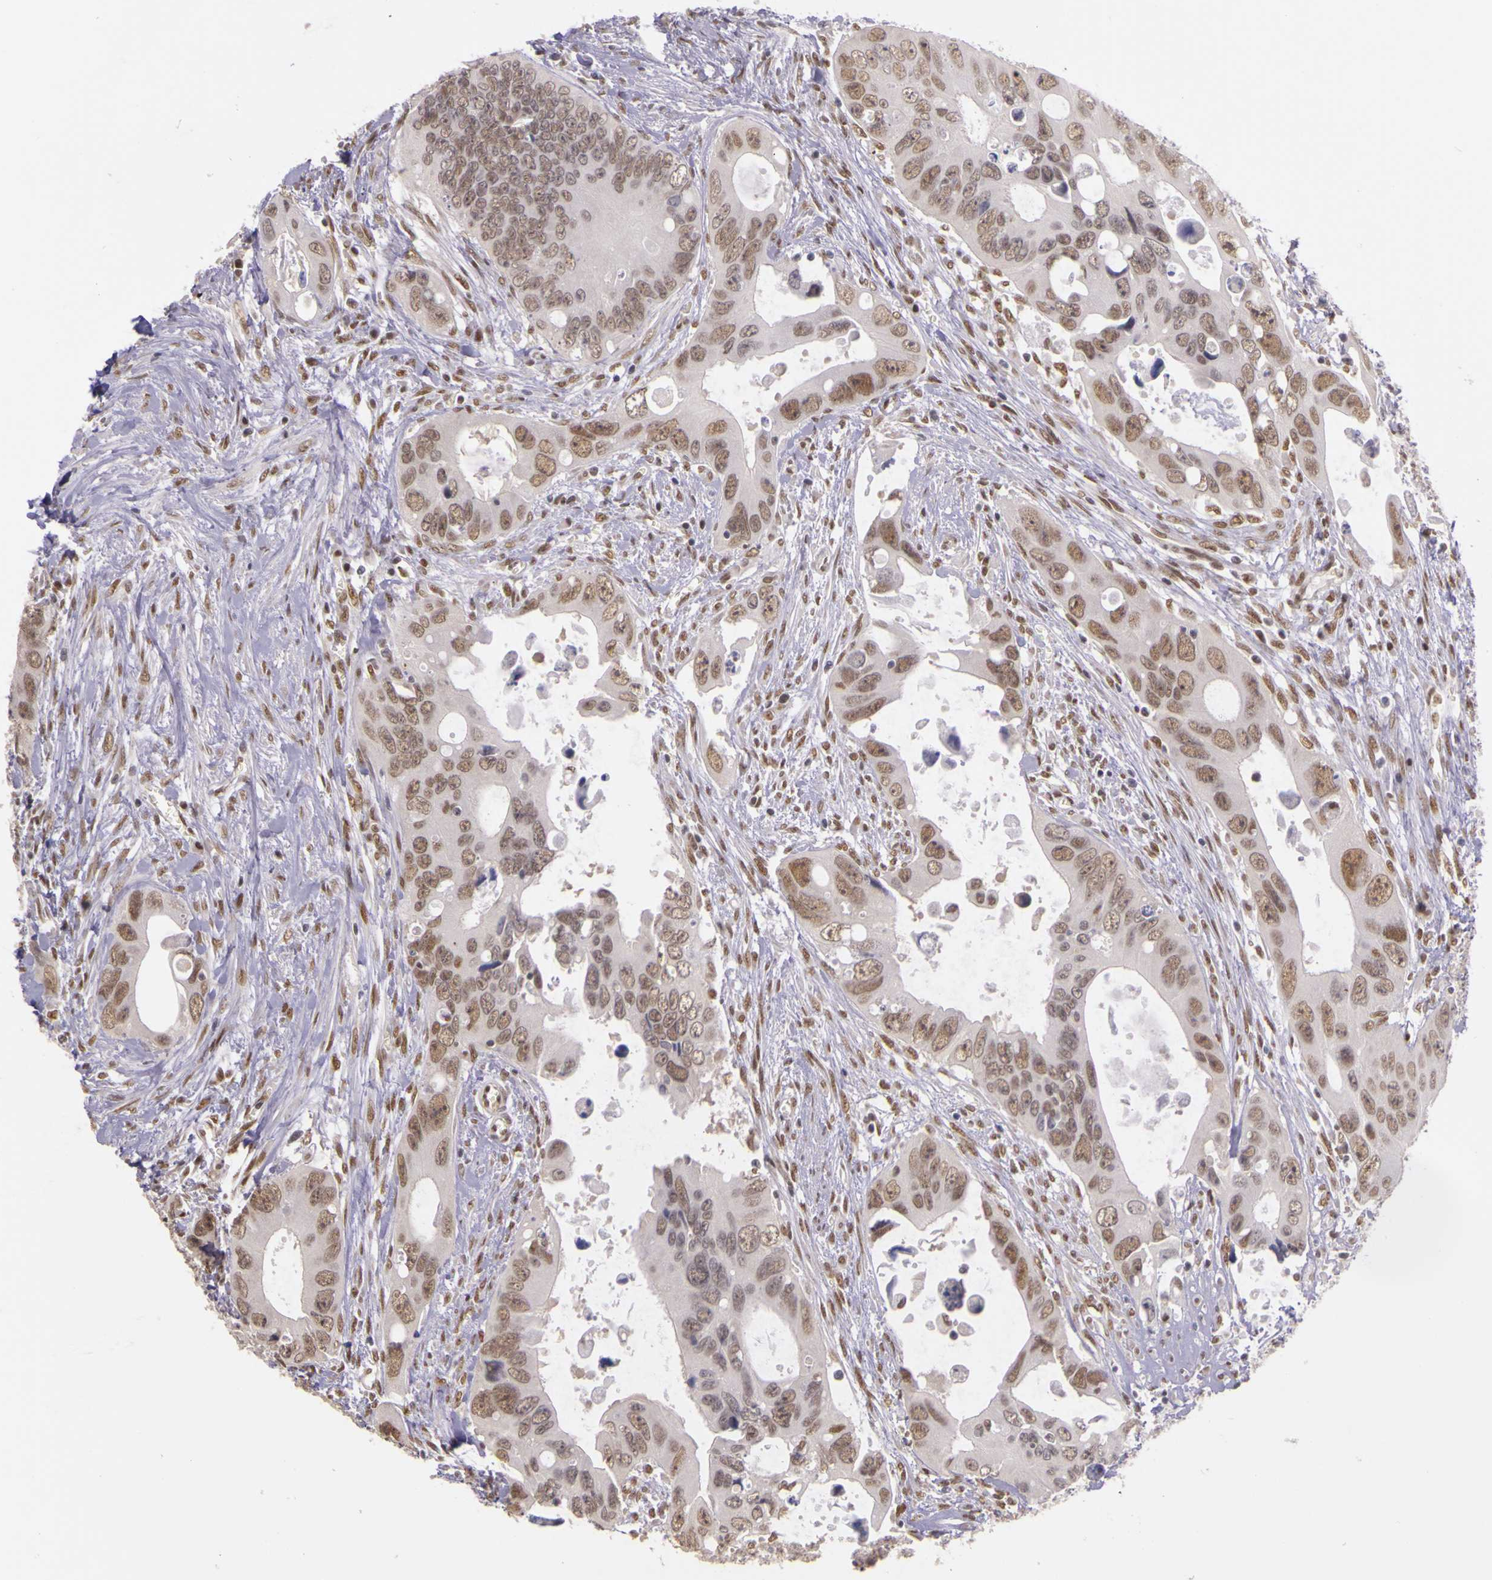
{"staining": {"intensity": "weak", "quantity": ">75%", "location": "nuclear"}, "tissue": "colorectal cancer", "cell_type": "Tumor cells", "image_type": "cancer", "snomed": [{"axis": "morphology", "description": "Adenocarcinoma, NOS"}, {"axis": "topography", "description": "Rectum"}], "caption": "Protein expression analysis of colorectal adenocarcinoma shows weak nuclear expression in approximately >75% of tumor cells.", "gene": "WDR13", "patient": {"sex": "male", "age": 70}}